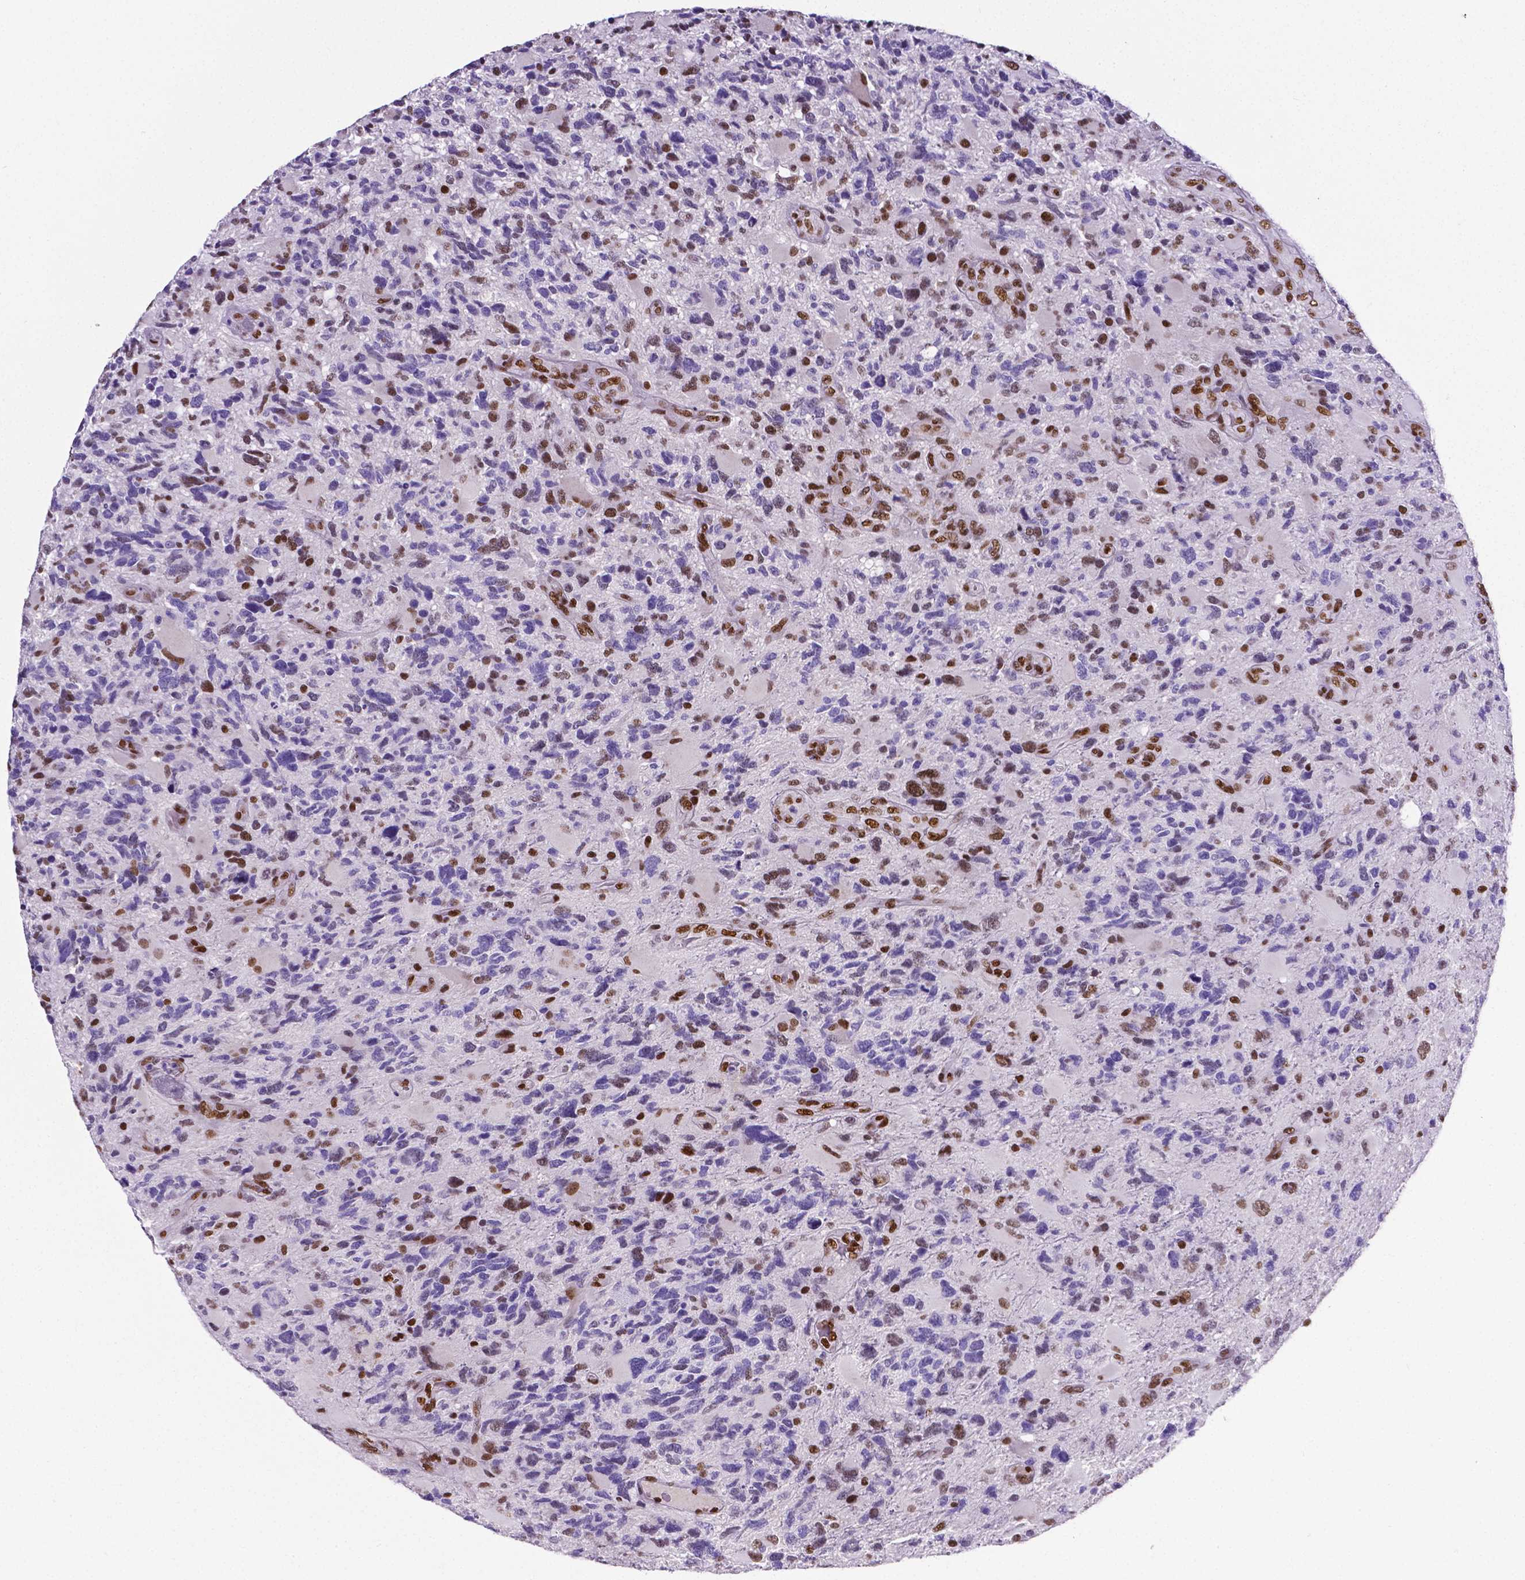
{"staining": {"intensity": "moderate", "quantity": "<25%", "location": "nuclear"}, "tissue": "glioma", "cell_type": "Tumor cells", "image_type": "cancer", "snomed": [{"axis": "morphology", "description": "Glioma, malignant, High grade"}, {"axis": "topography", "description": "Brain"}], "caption": "Immunohistochemistry (IHC) (DAB (3,3'-diaminobenzidine)) staining of human high-grade glioma (malignant) shows moderate nuclear protein positivity in about <25% of tumor cells.", "gene": "REST", "patient": {"sex": "female", "age": 71}}